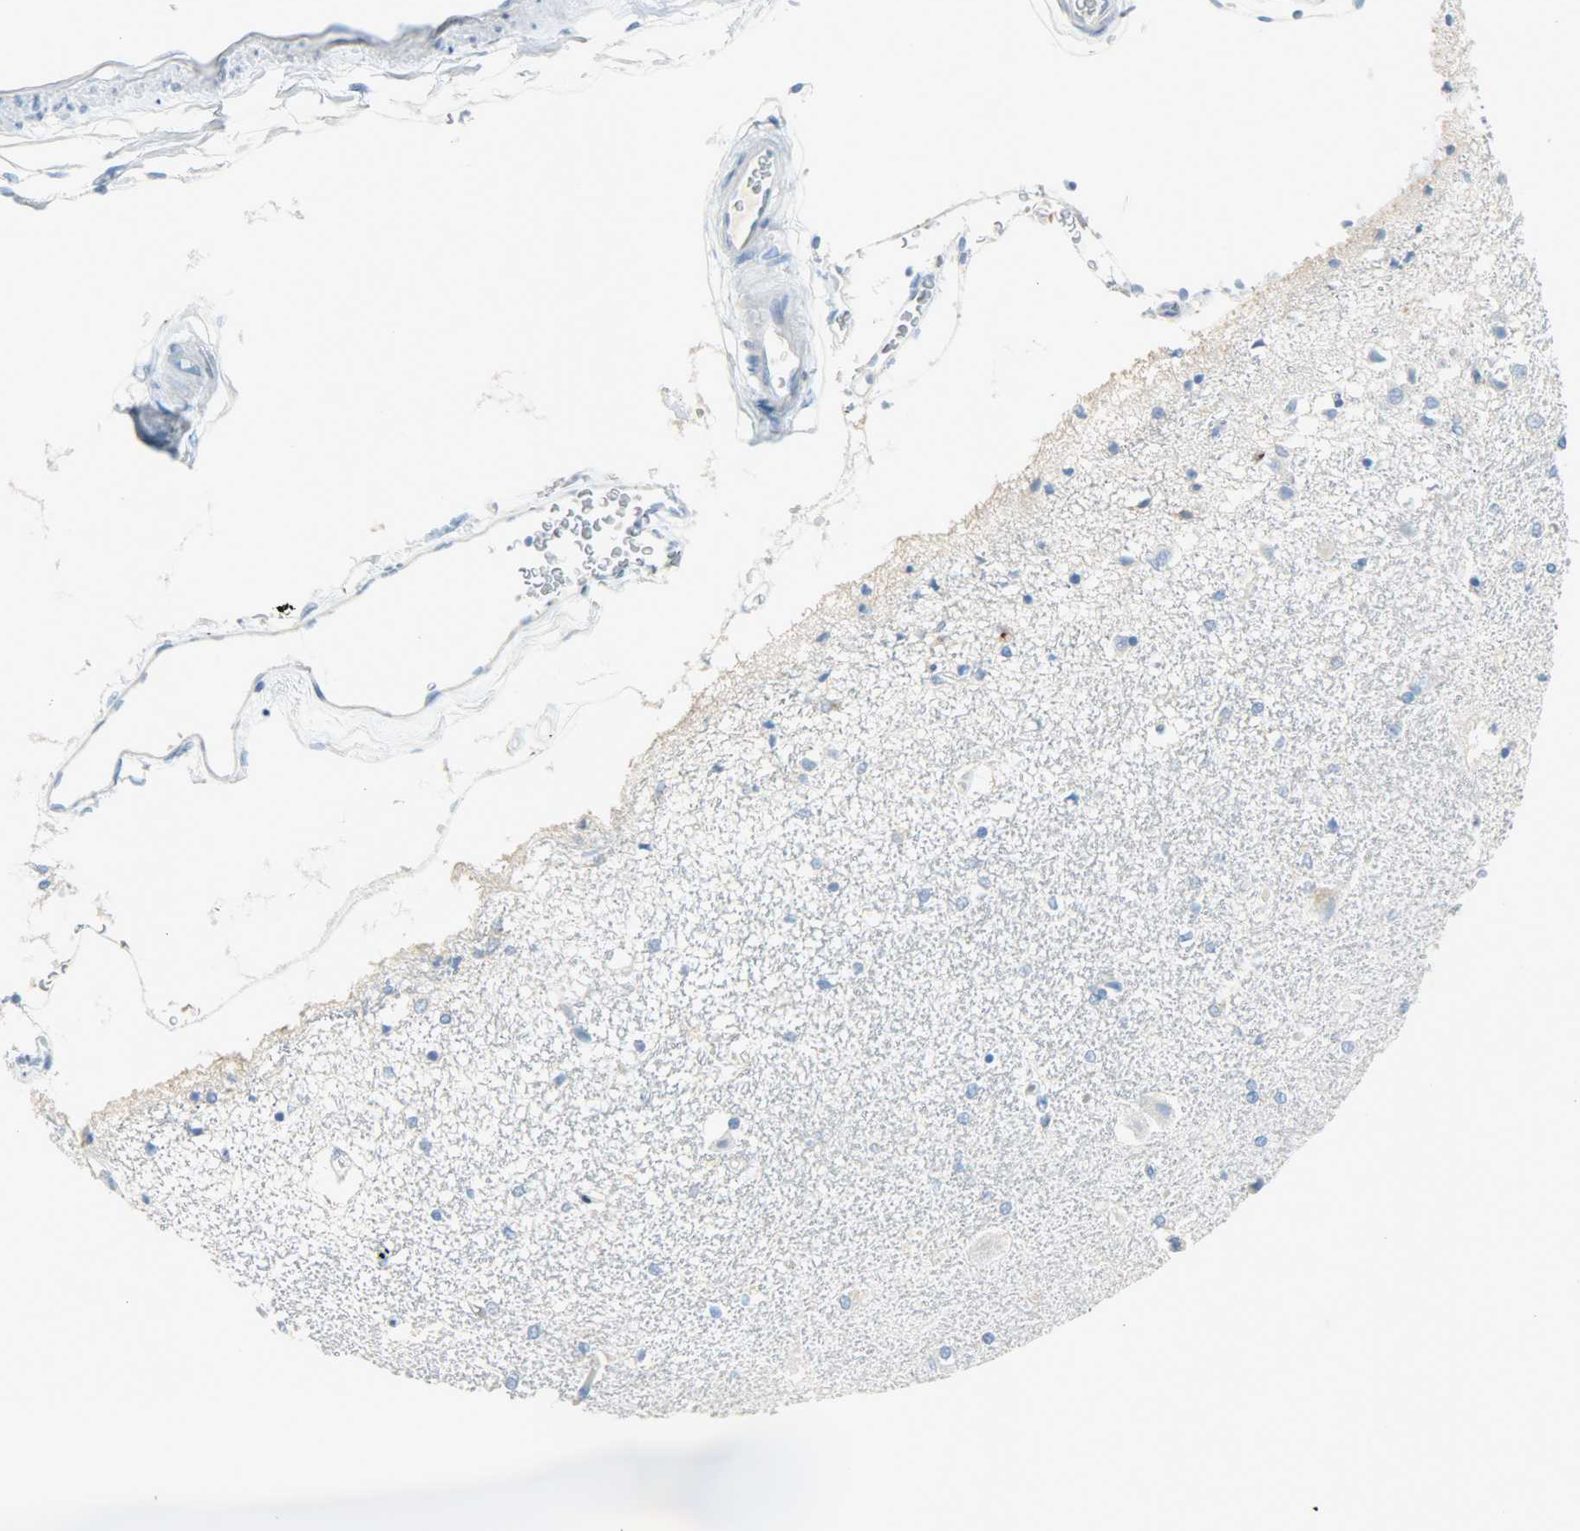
{"staining": {"intensity": "negative", "quantity": "none", "location": "none"}, "tissue": "hippocampus", "cell_type": "Glial cells", "image_type": "normal", "snomed": [{"axis": "morphology", "description": "Normal tissue, NOS"}, {"axis": "topography", "description": "Hippocampus"}], "caption": "Human hippocampus stained for a protein using IHC demonstrates no positivity in glial cells.", "gene": "PROM1", "patient": {"sex": "female", "age": 54}}